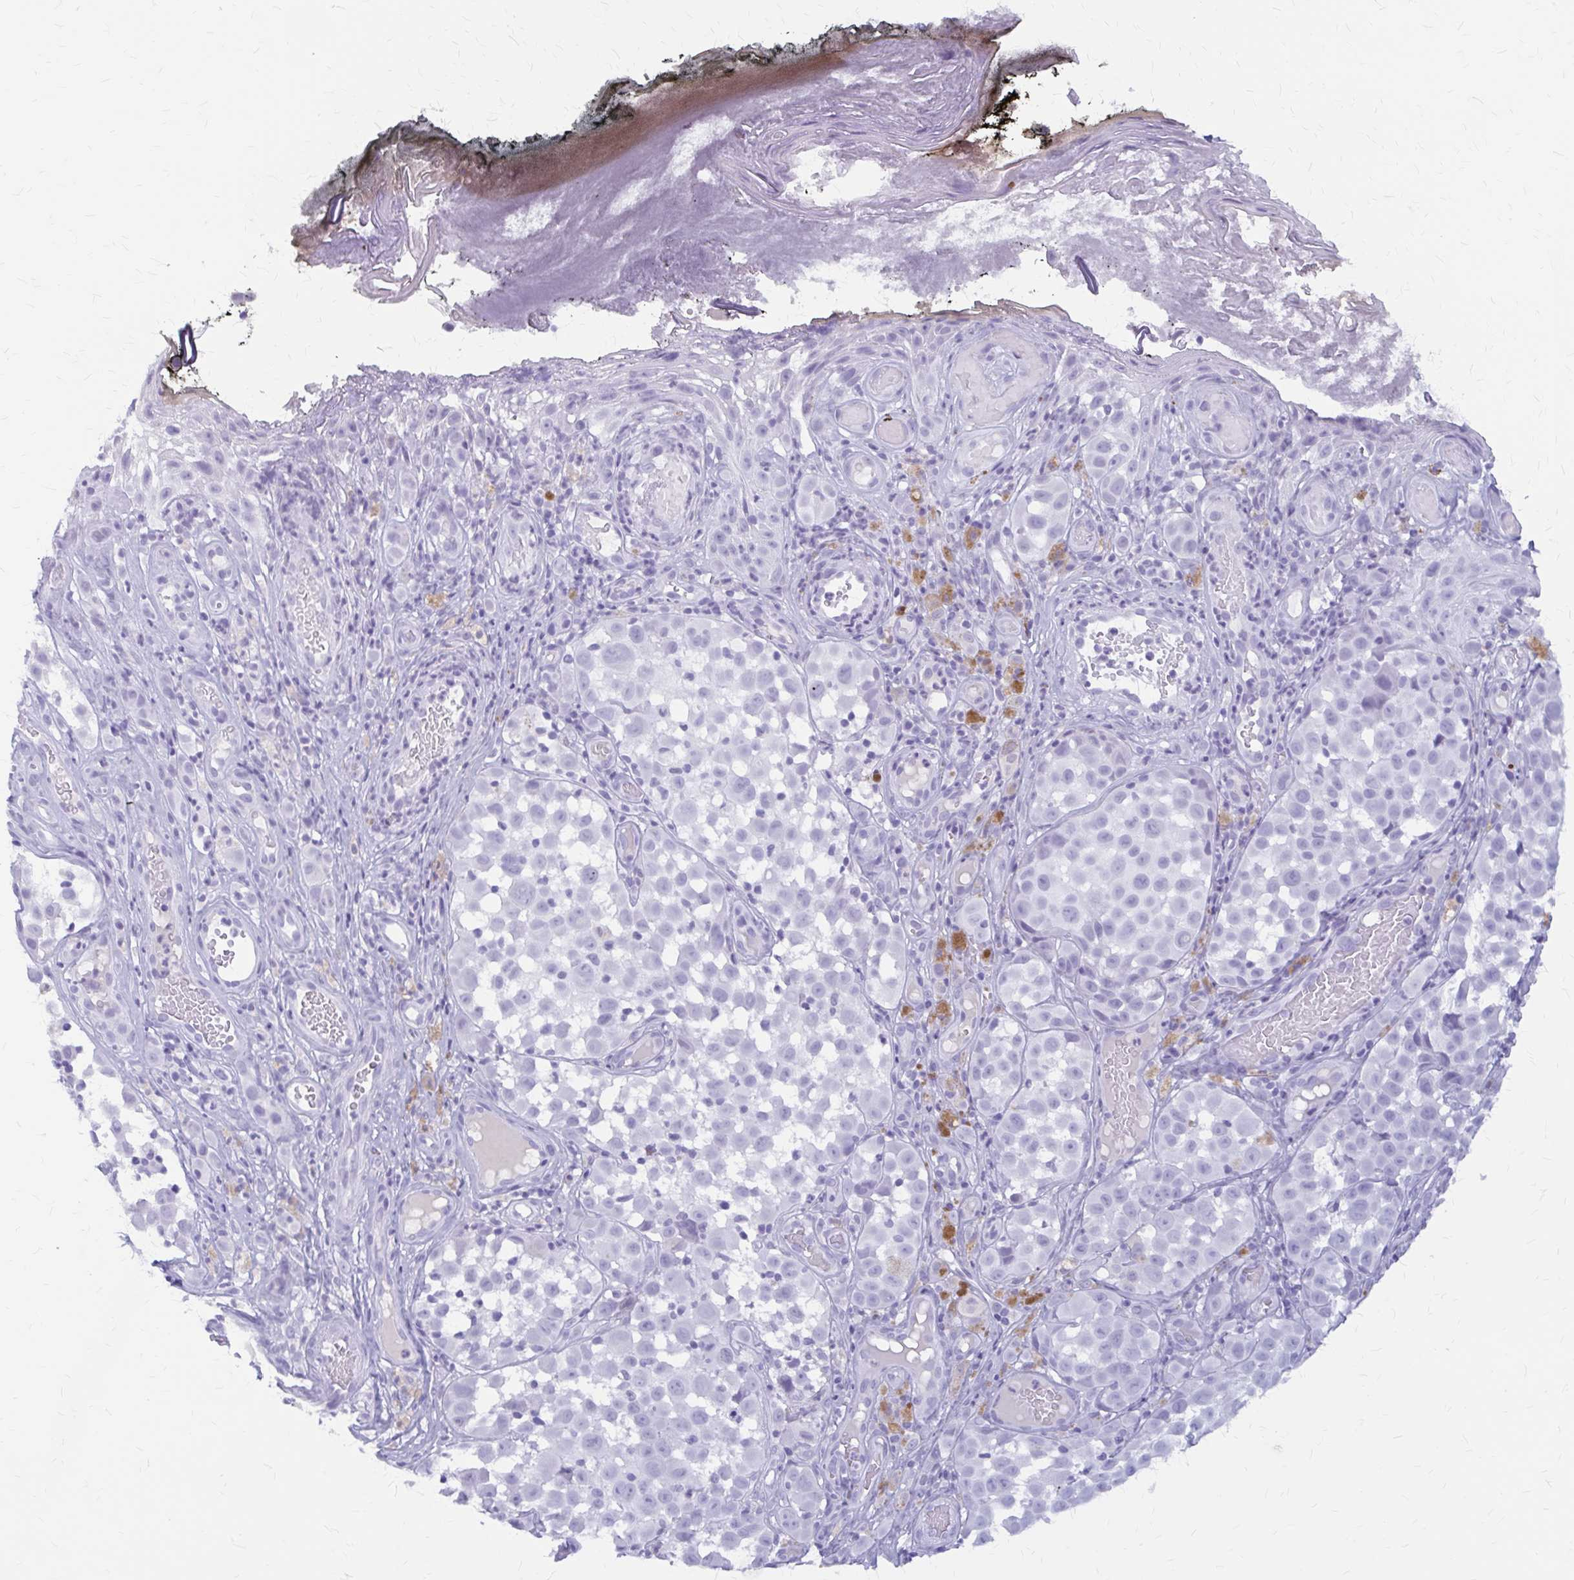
{"staining": {"intensity": "negative", "quantity": "none", "location": "none"}, "tissue": "melanoma", "cell_type": "Tumor cells", "image_type": "cancer", "snomed": [{"axis": "morphology", "description": "Malignant melanoma, NOS"}, {"axis": "topography", "description": "Skin"}], "caption": "Tumor cells are negative for brown protein staining in melanoma.", "gene": "KLHDC7A", "patient": {"sex": "male", "age": 64}}